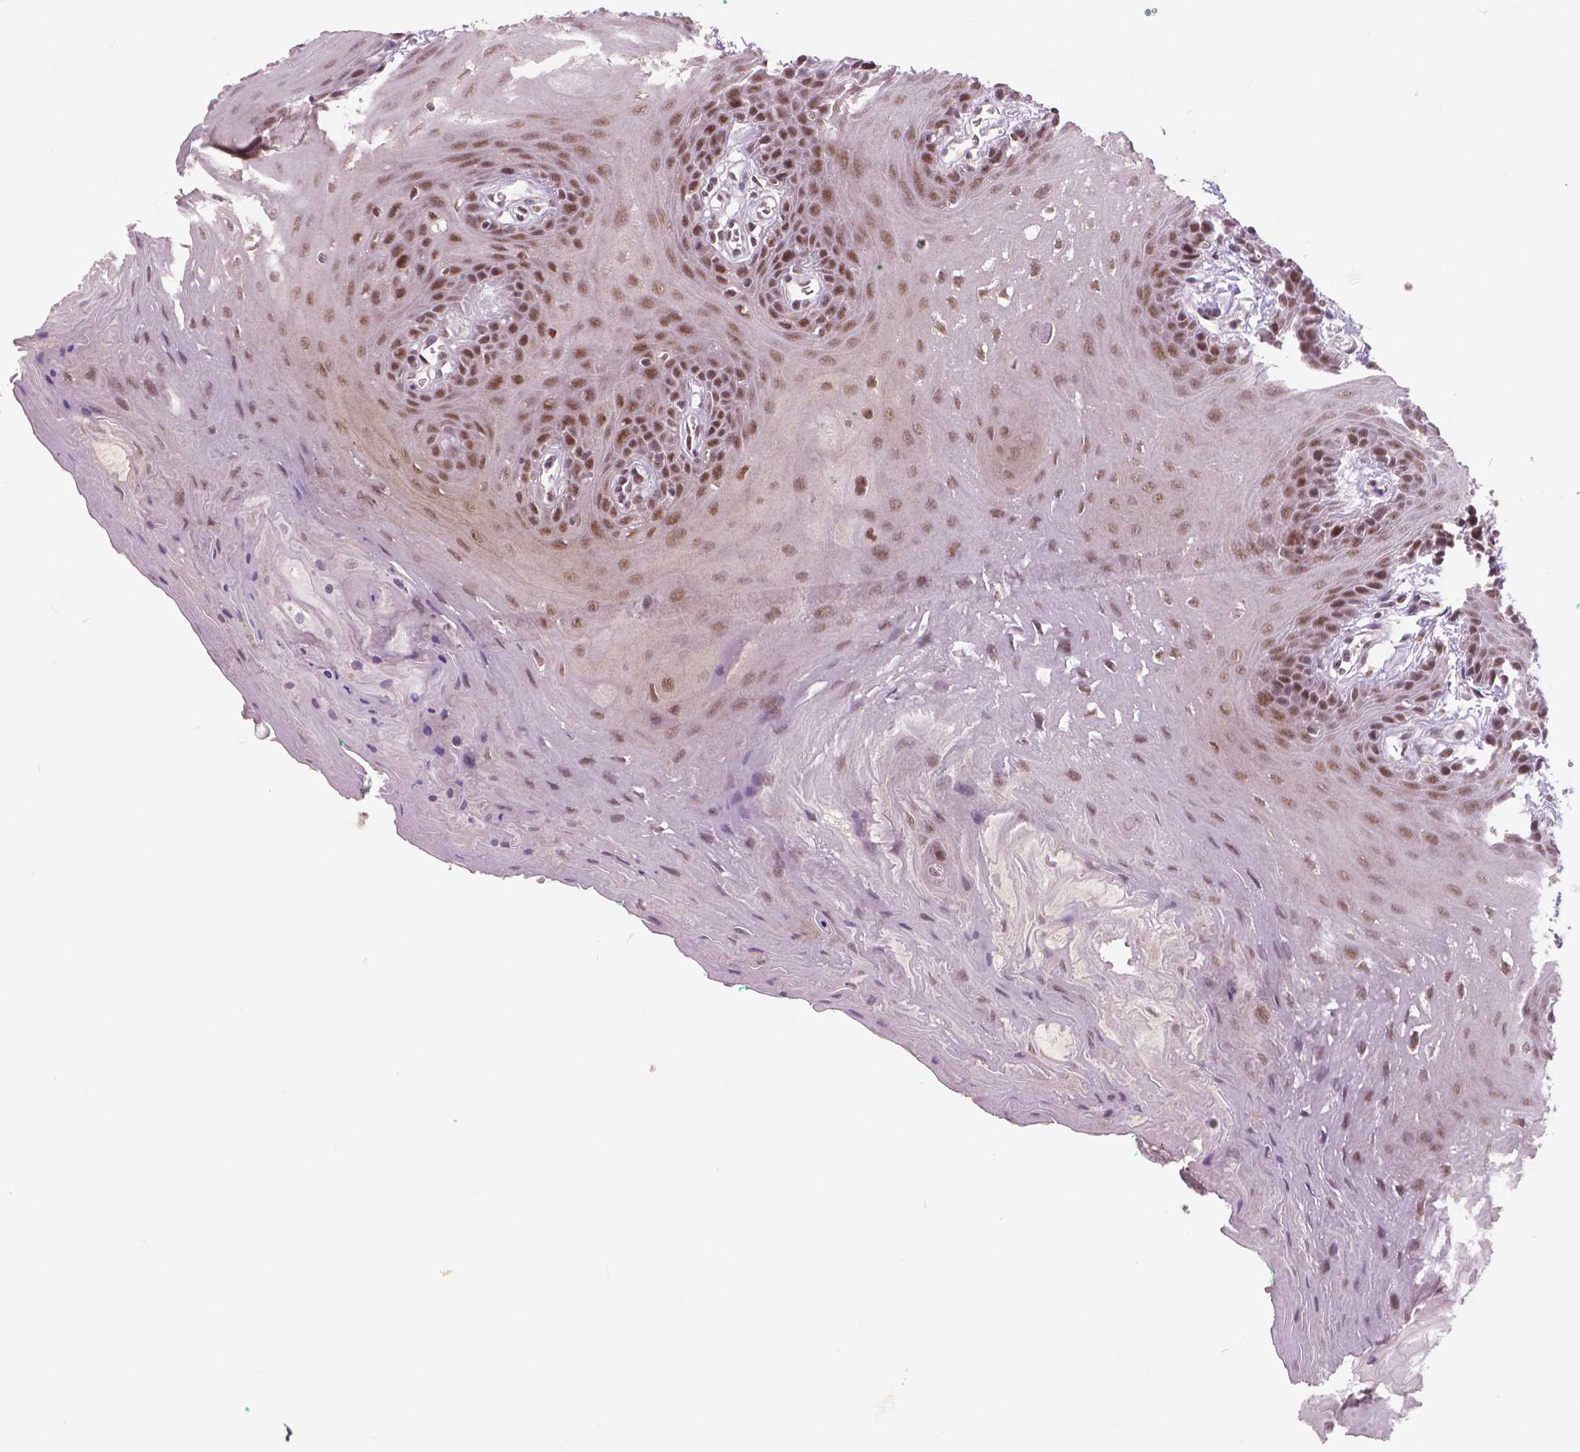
{"staining": {"intensity": "moderate", "quantity": ">75%", "location": "nuclear"}, "tissue": "oral mucosa", "cell_type": "Squamous epithelial cells", "image_type": "normal", "snomed": [{"axis": "morphology", "description": "Normal tissue, NOS"}, {"axis": "morphology", "description": "Squamous cell carcinoma, NOS"}, {"axis": "topography", "description": "Oral tissue"}, {"axis": "topography", "description": "Head-Neck"}], "caption": "A brown stain labels moderate nuclear positivity of a protein in squamous epithelial cells of unremarkable human oral mucosa.", "gene": "NSD2", "patient": {"sex": "female", "age": 50}}